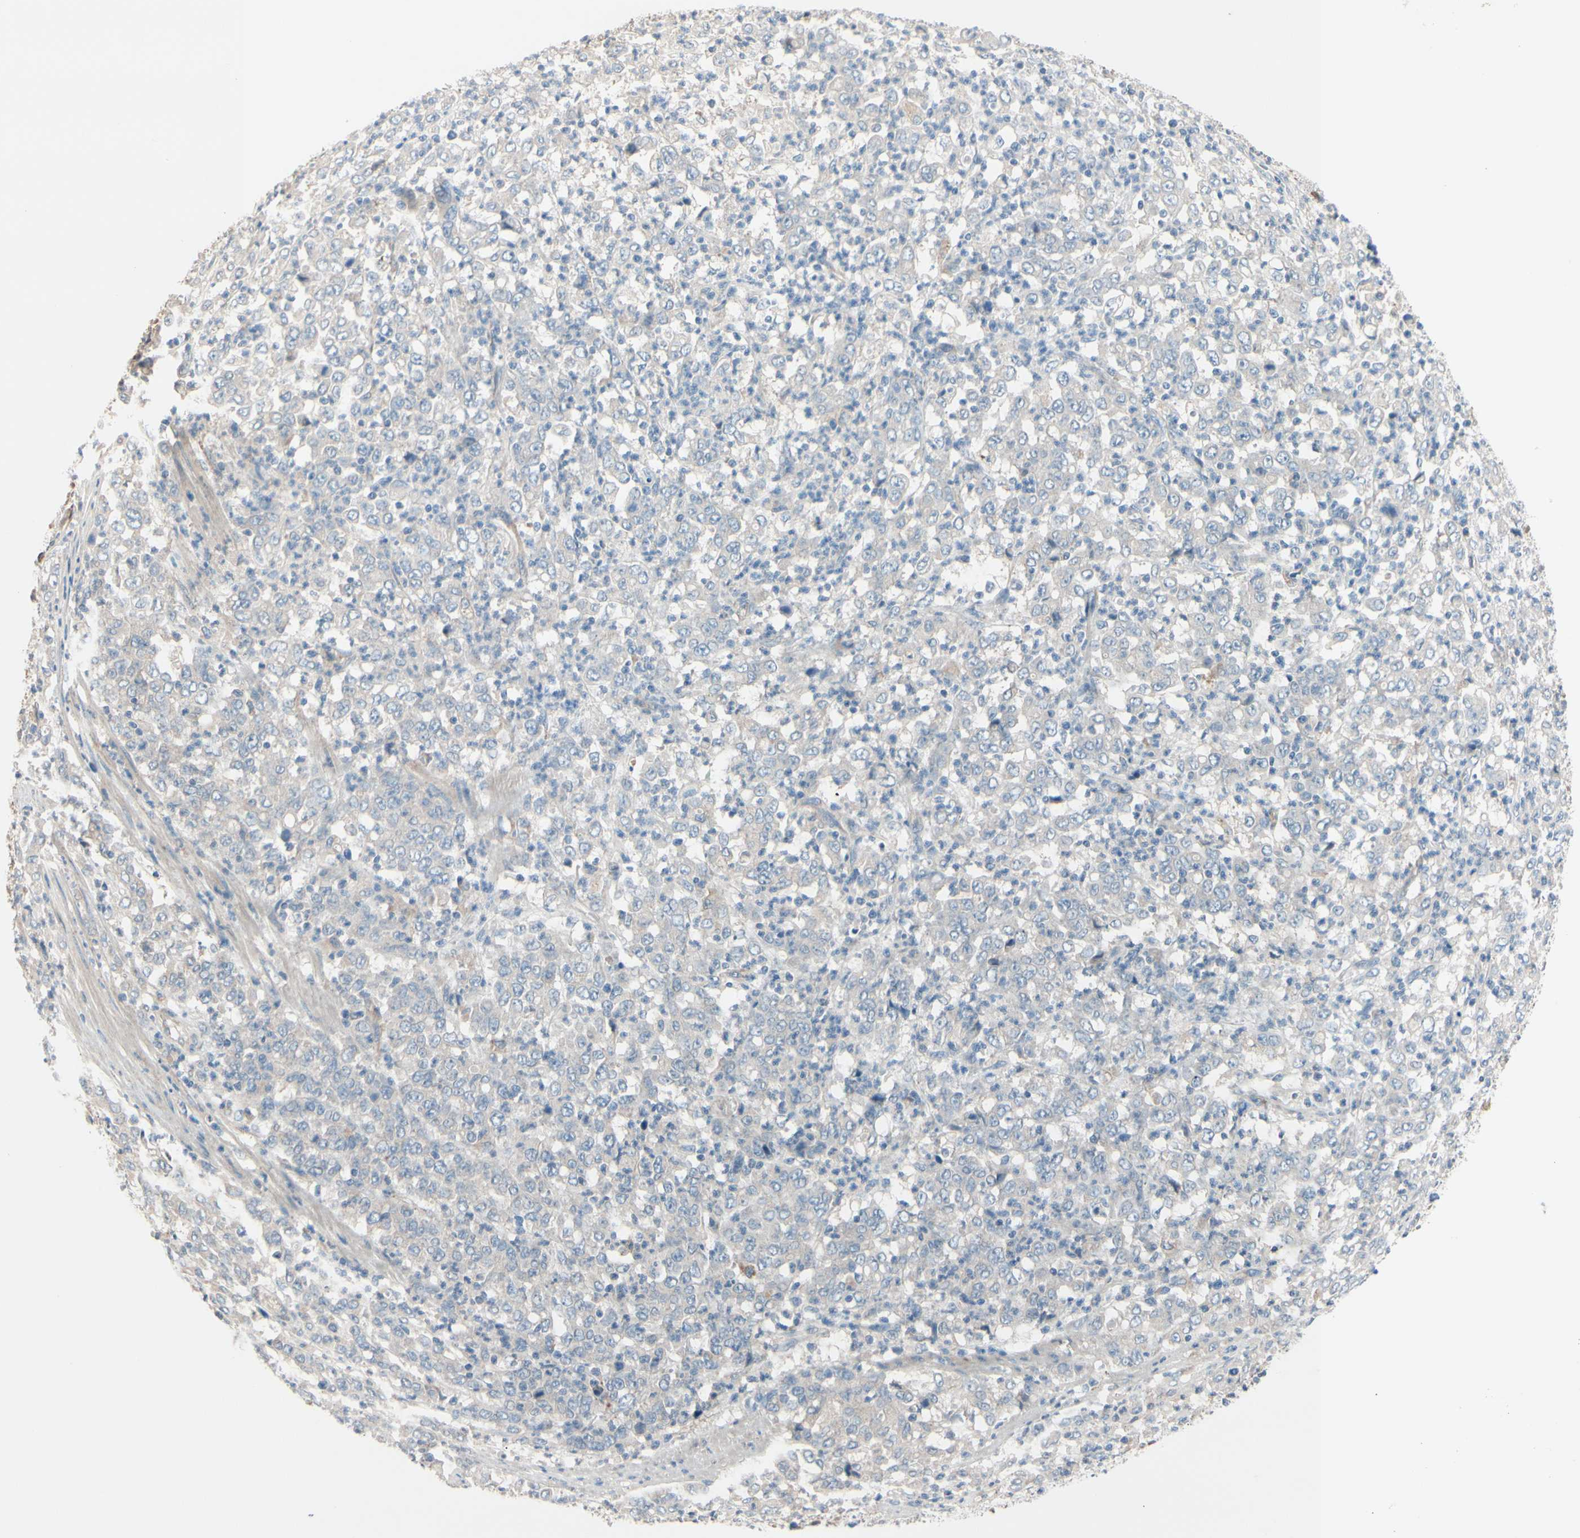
{"staining": {"intensity": "weak", "quantity": "25%-75%", "location": "cytoplasmic/membranous"}, "tissue": "stomach cancer", "cell_type": "Tumor cells", "image_type": "cancer", "snomed": [{"axis": "morphology", "description": "Adenocarcinoma, NOS"}, {"axis": "topography", "description": "Stomach, lower"}], "caption": "Immunohistochemical staining of stomach adenocarcinoma shows weak cytoplasmic/membranous protein positivity in about 25%-75% of tumor cells.", "gene": "EPHA3", "patient": {"sex": "female", "age": 71}}